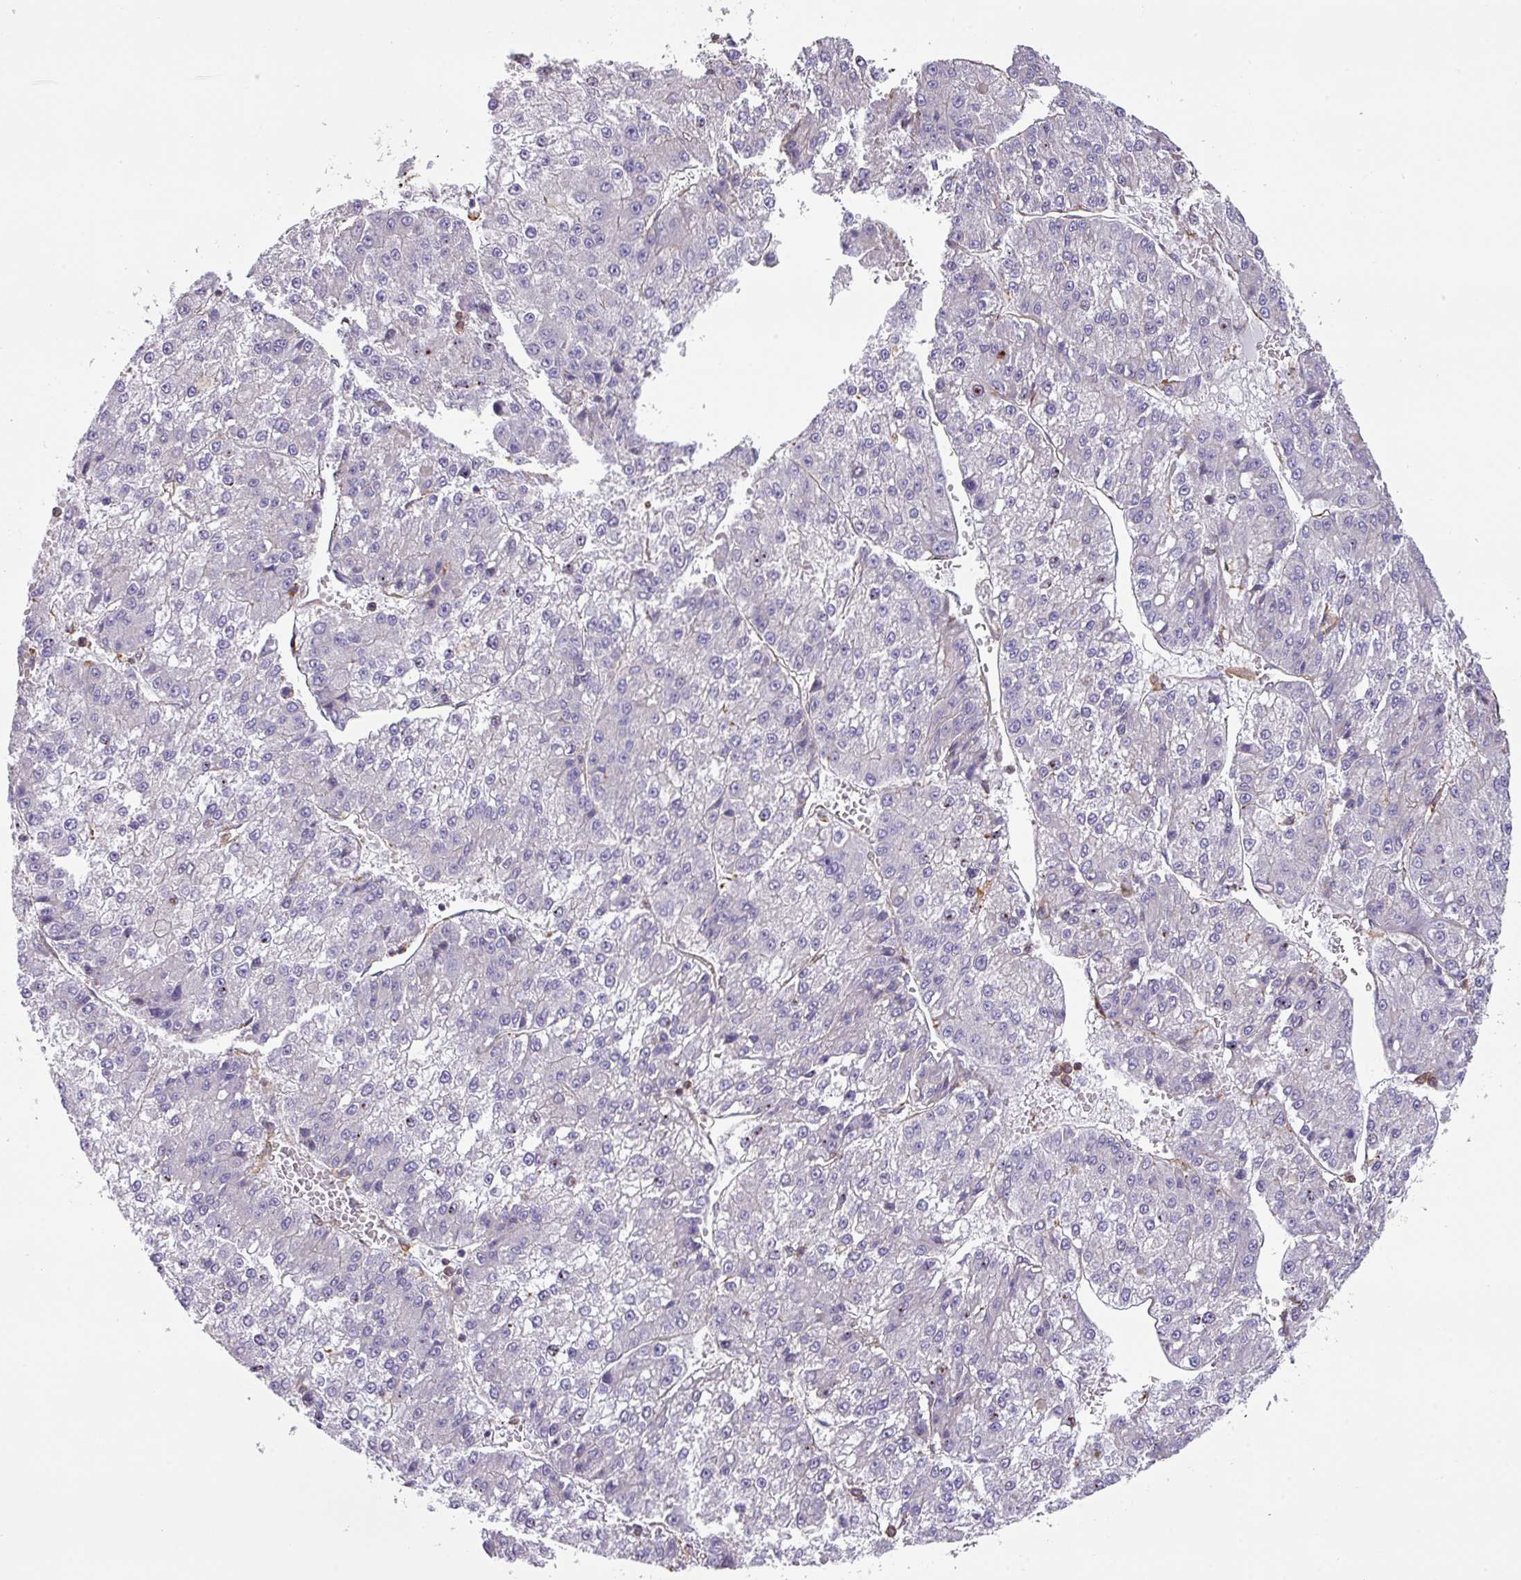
{"staining": {"intensity": "negative", "quantity": "none", "location": "none"}, "tissue": "liver cancer", "cell_type": "Tumor cells", "image_type": "cancer", "snomed": [{"axis": "morphology", "description": "Carcinoma, Hepatocellular, NOS"}, {"axis": "topography", "description": "Liver"}], "caption": "Hepatocellular carcinoma (liver) stained for a protein using immunohistochemistry (IHC) displays no positivity tumor cells.", "gene": "LRRC41", "patient": {"sex": "female", "age": 73}}